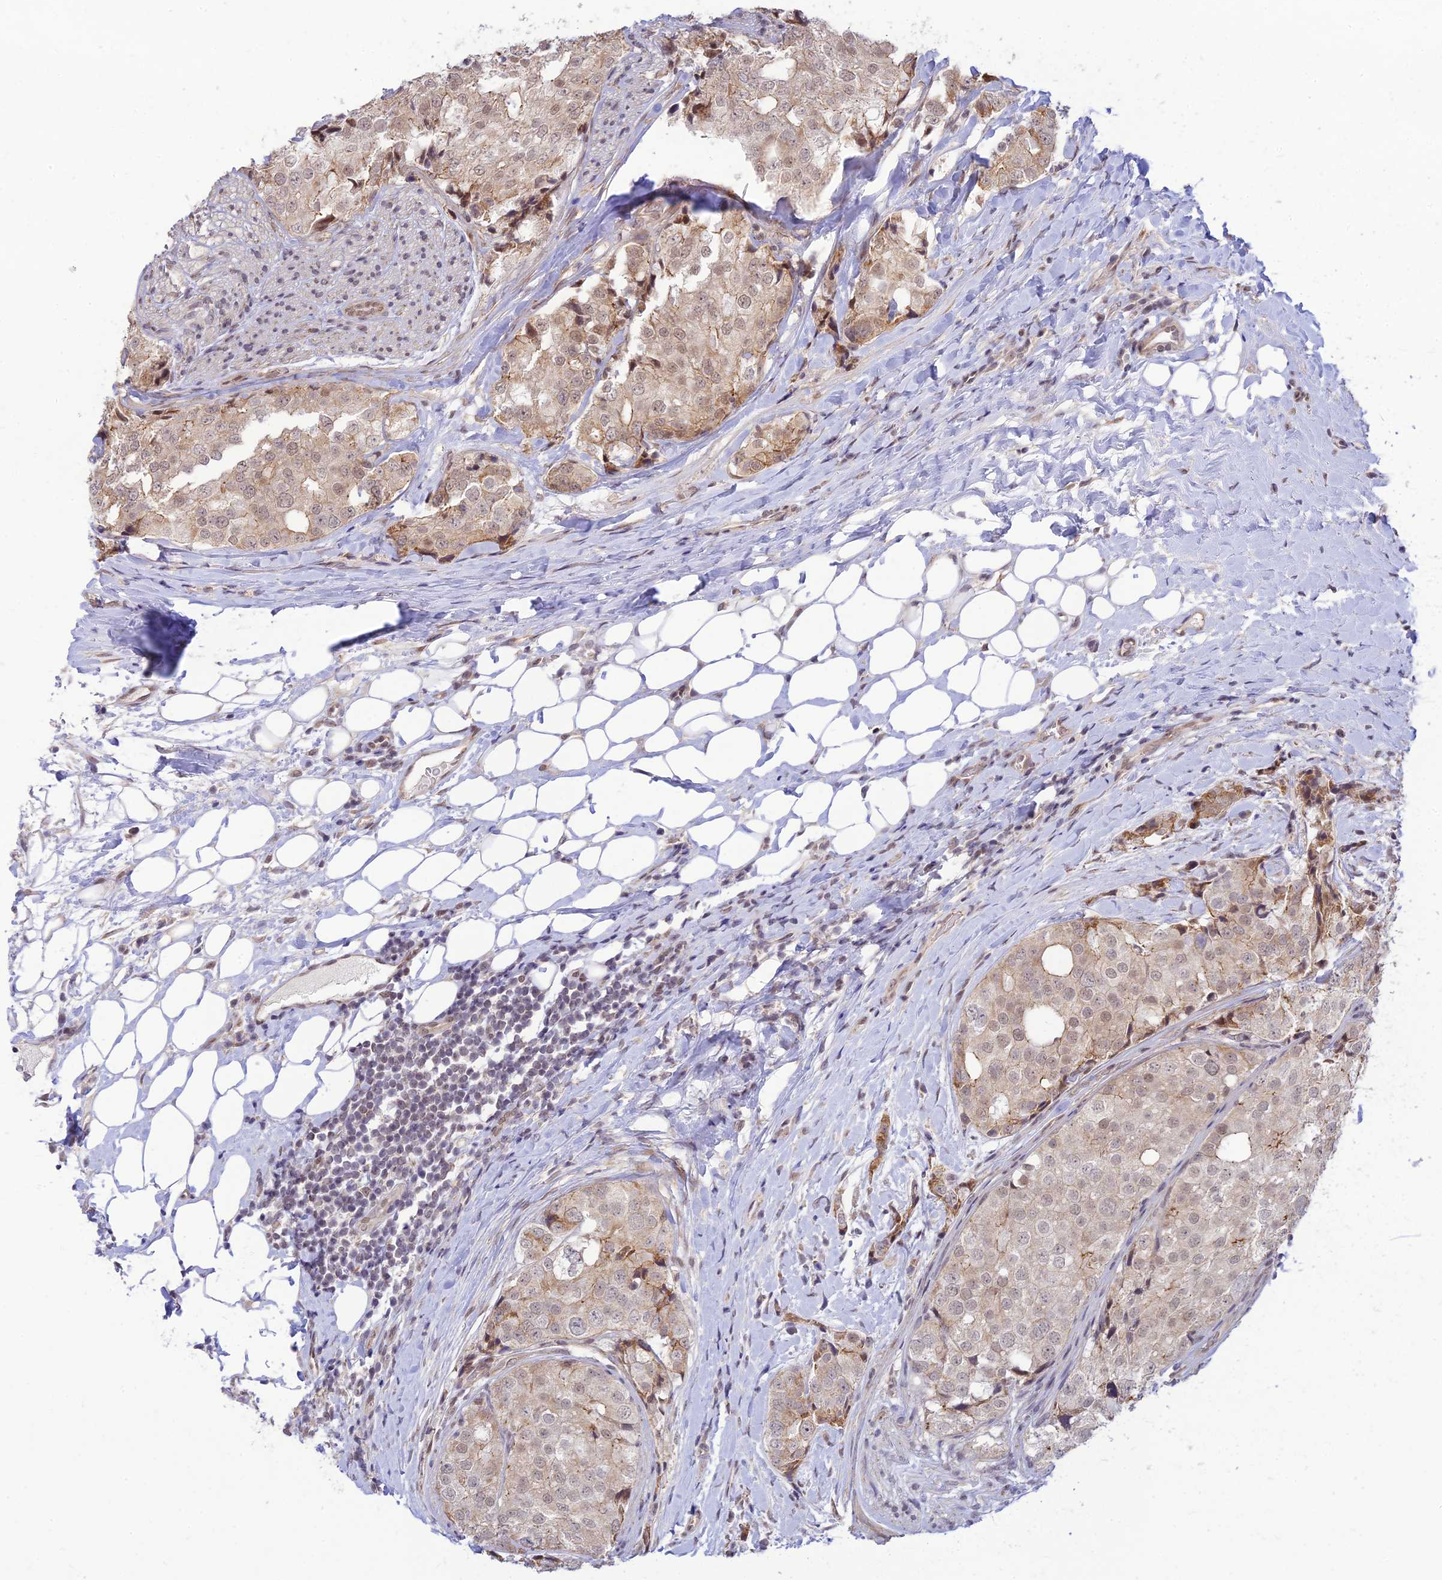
{"staining": {"intensity": "weak", "quantity": ">75%", "location": "cytoplasmic/membranous,nuclear"}, "tissue": "prostate cancer", "cell_type": "Tumor cells", "image_type": "cancer", "snomed": [{"axis": "morphology", "description": "Adenocarcinoma, High grade"}, {"axis": "topography", "description": "Prostate"}], "caption": "Protein expression by immunohistochemistry (IHC) demonstrates weak cytoplasmic/membranous and nuclear expression in approximately >75% of tumor cells in prostate cancer (adenocarcinoma (high-grade)).", "gene": "MICOS13", "patient": {"sex": "male", "age": 49}}